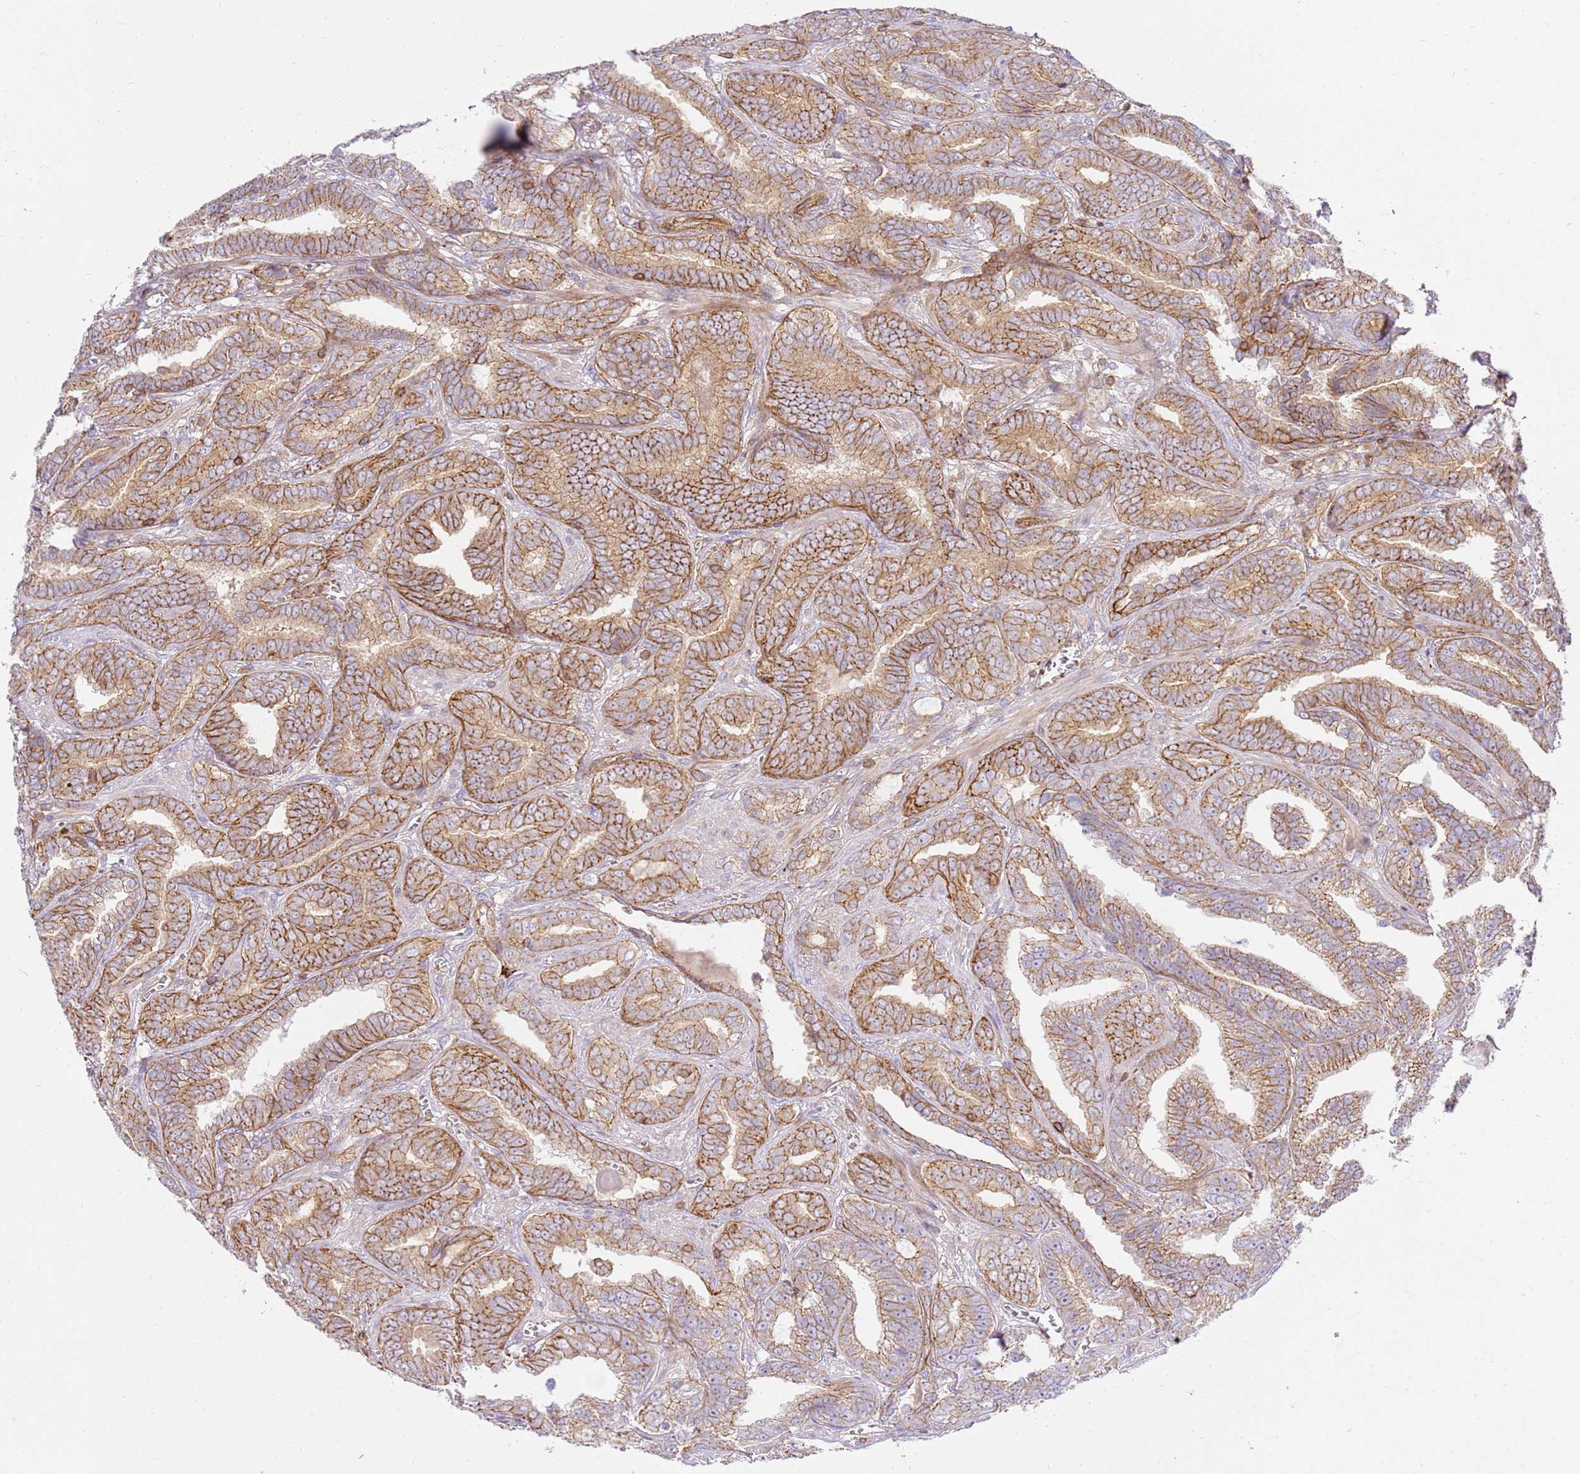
{"staining": {"intensity": "moderate", "quantity": ">75%", "location": "cytoplasmic/membranous"}, "tissue": "prostate cancer", "cell_type": "Tumor cells", "image_type": "cancer", "snomed": [{"axis": "morphology", "description": "Adenocarcinoma, High grade"}, {"axis": "topography", "description": "Prostate"}], "caption": "Prostate cancer (adenocarcinoma (high-grade)) was stained to show a protein in brown. There is medium levels of moderate cytoplasmic/membranous staining in about >75% of tumor cells. Using DAB (3,3'-diaminobenzidine) (brown) and hematoxylin (blue) stains, captured at high magnification using brightfield microscopy.", "gene": "EFCAB8", "patient": {"sex": "male", "age": 67}}